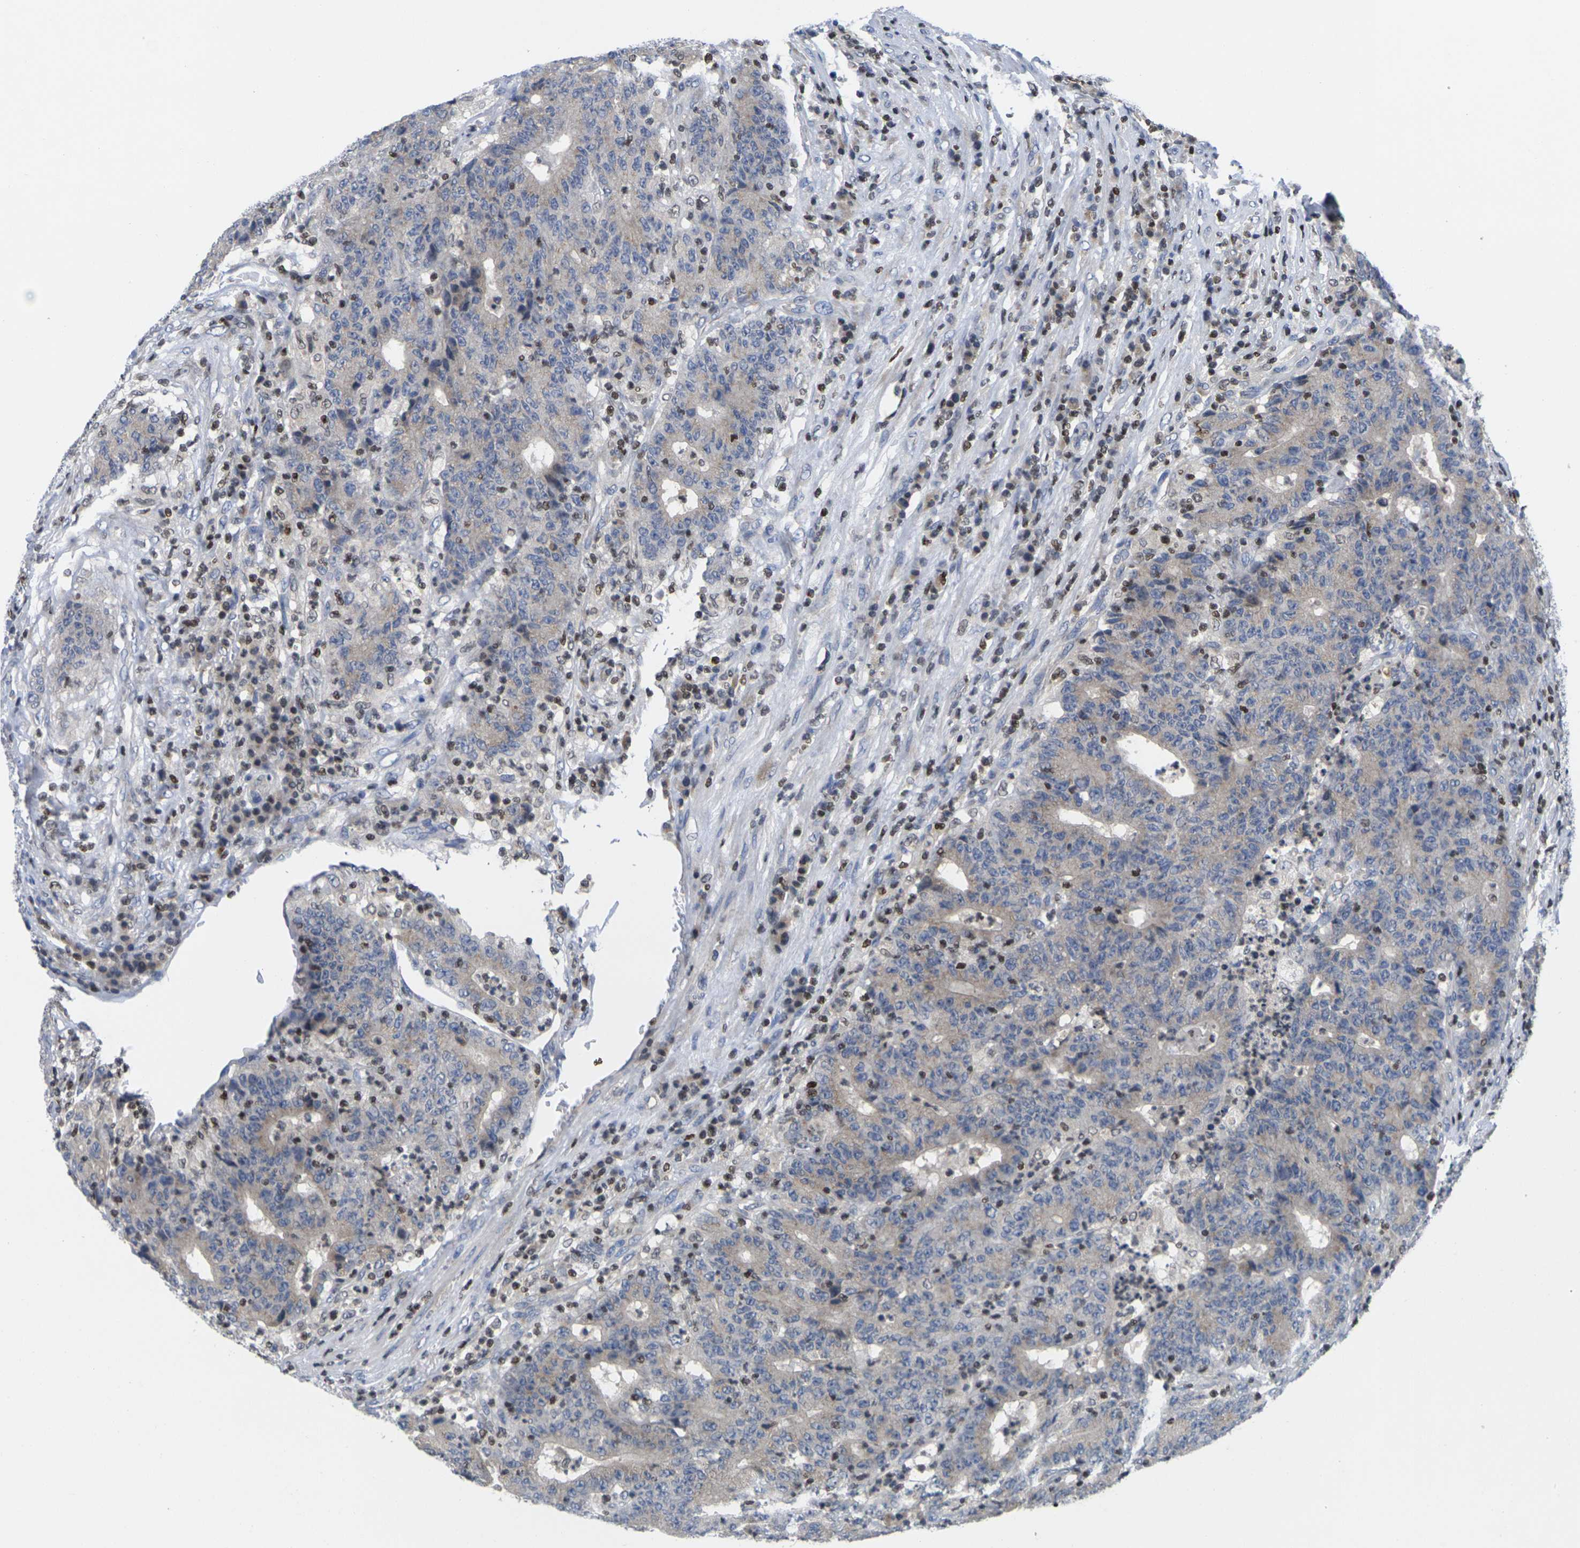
{"staining": {"intensity": "negative", "quantity": "none", "location": "none"}, "tissue": "colorectal cancer", "cell_type": "Tumor cells", "image_type": "cancer", "snomed": [{"axis": "morphology", "description": "Normal tissue, NOS"}, {"axis": "morphology", "description": "Adenocarcinoma, NOS"}, {"axis": "topography", "description": "Colon"}], "caption": "A high-resolution photomicrograph shows immunohistochemistry staining of colorectal cancer, which shows no significant staining in tumor cells. (DAB IHC with hematoxylin counter stain).", "gene": "IKZF1", "patient": {"sex": "female", "age": 75}}